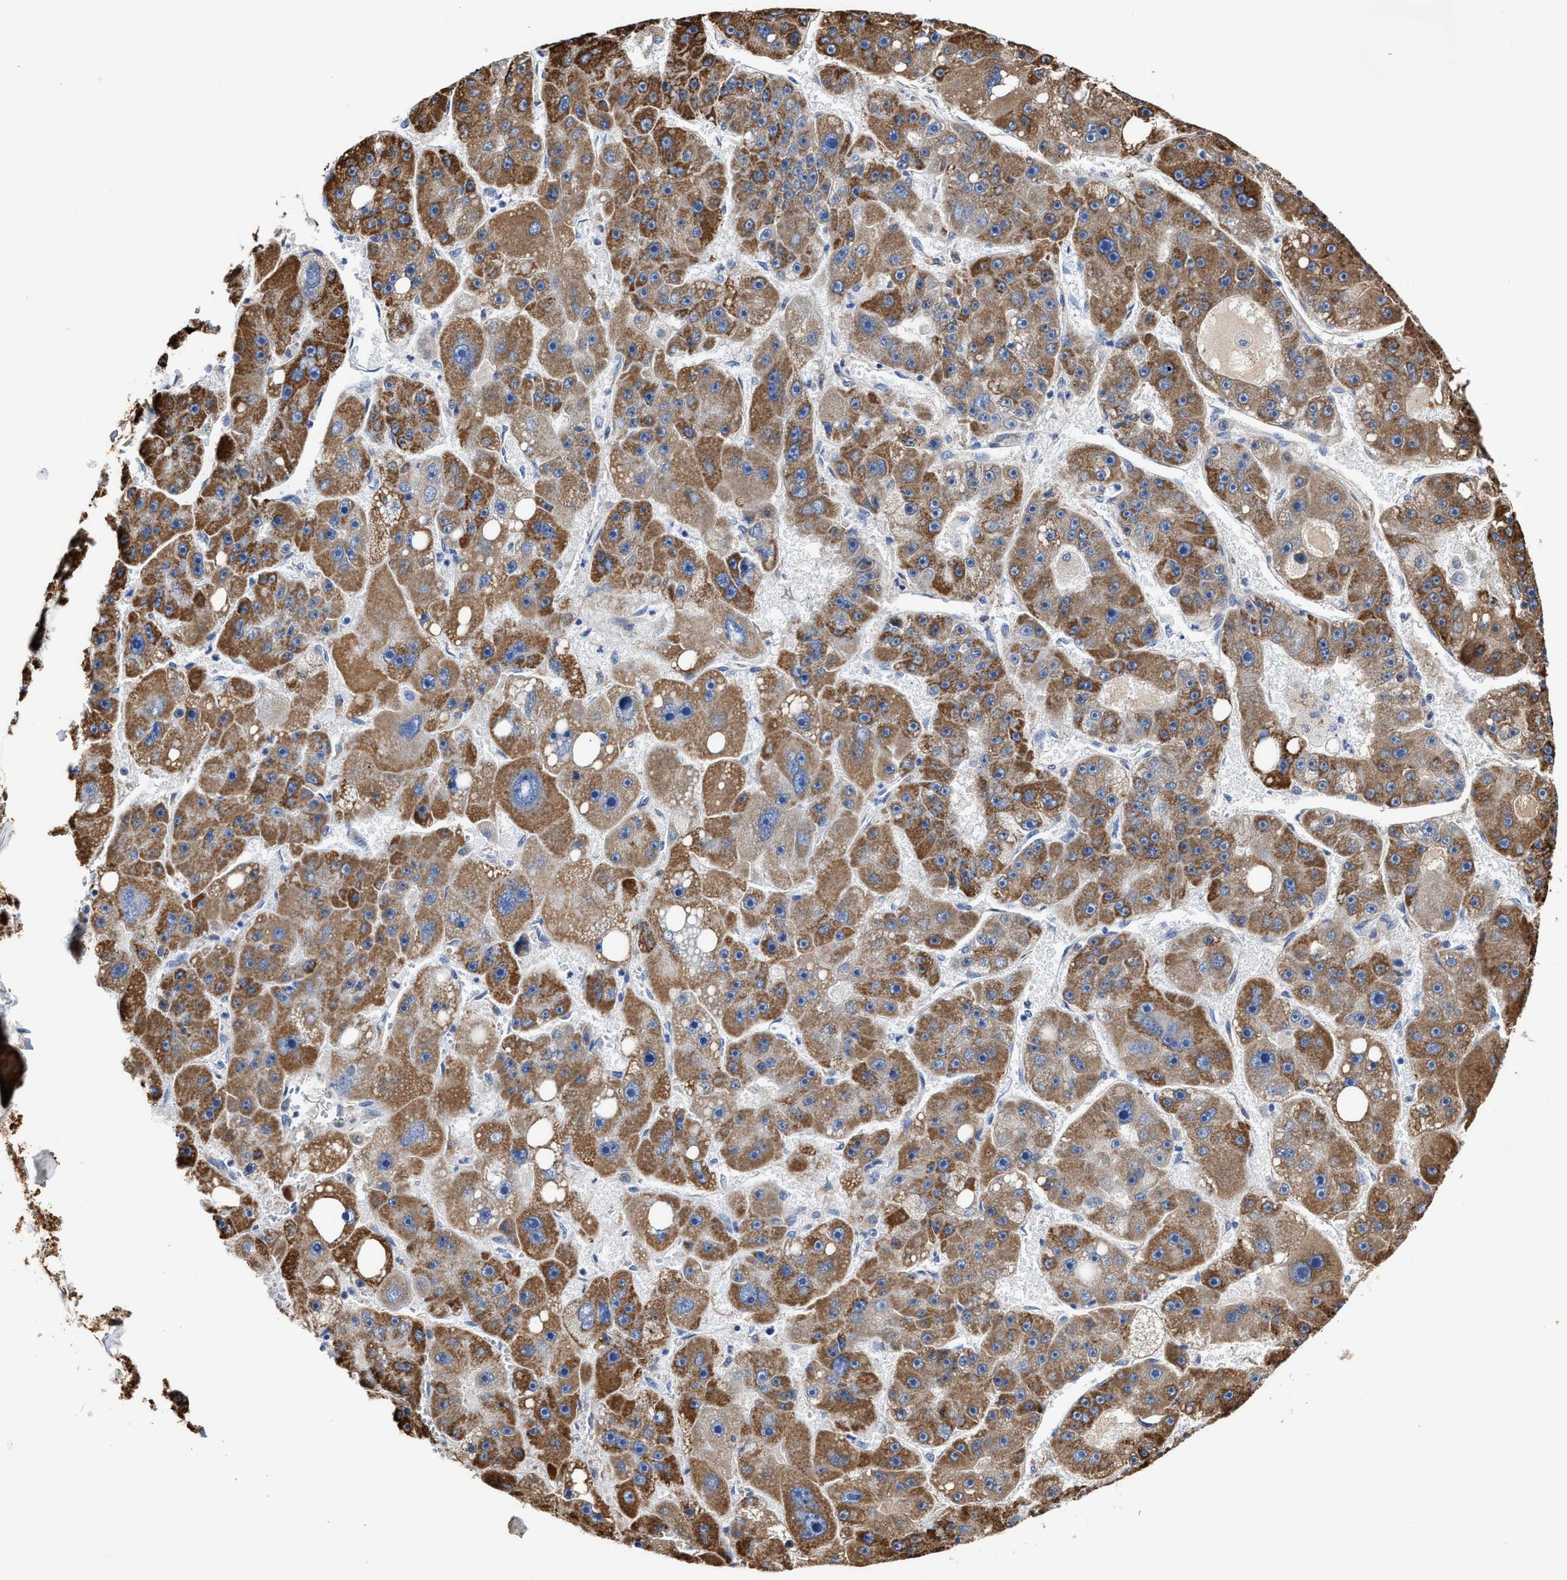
{"staining": {"intensity": "moderate", "quantity": ">75%", "location": "cytoplasmic/membranous"}, "tissue": "liver cancer", "cell_type": "Tumor cells", "image_type": "cancer", "snomed": [{"axis": "morphology", "description": "Carcinoma, Hepatocellular, NOS"}, {"axis": "topography", "description": "Liver"}], "caption": "DAB immunohistochemical staining of liver cancer shows moderate cytoplasmic/membranous protein expression in about >75% of tumor cells. The staining is performed using DAB brown chromogen to label protein expression. The nuclei are counter-stained blue using hematoxylin.", "gene": "JAG1", "patient": {"sex": "female", "age": 61}}